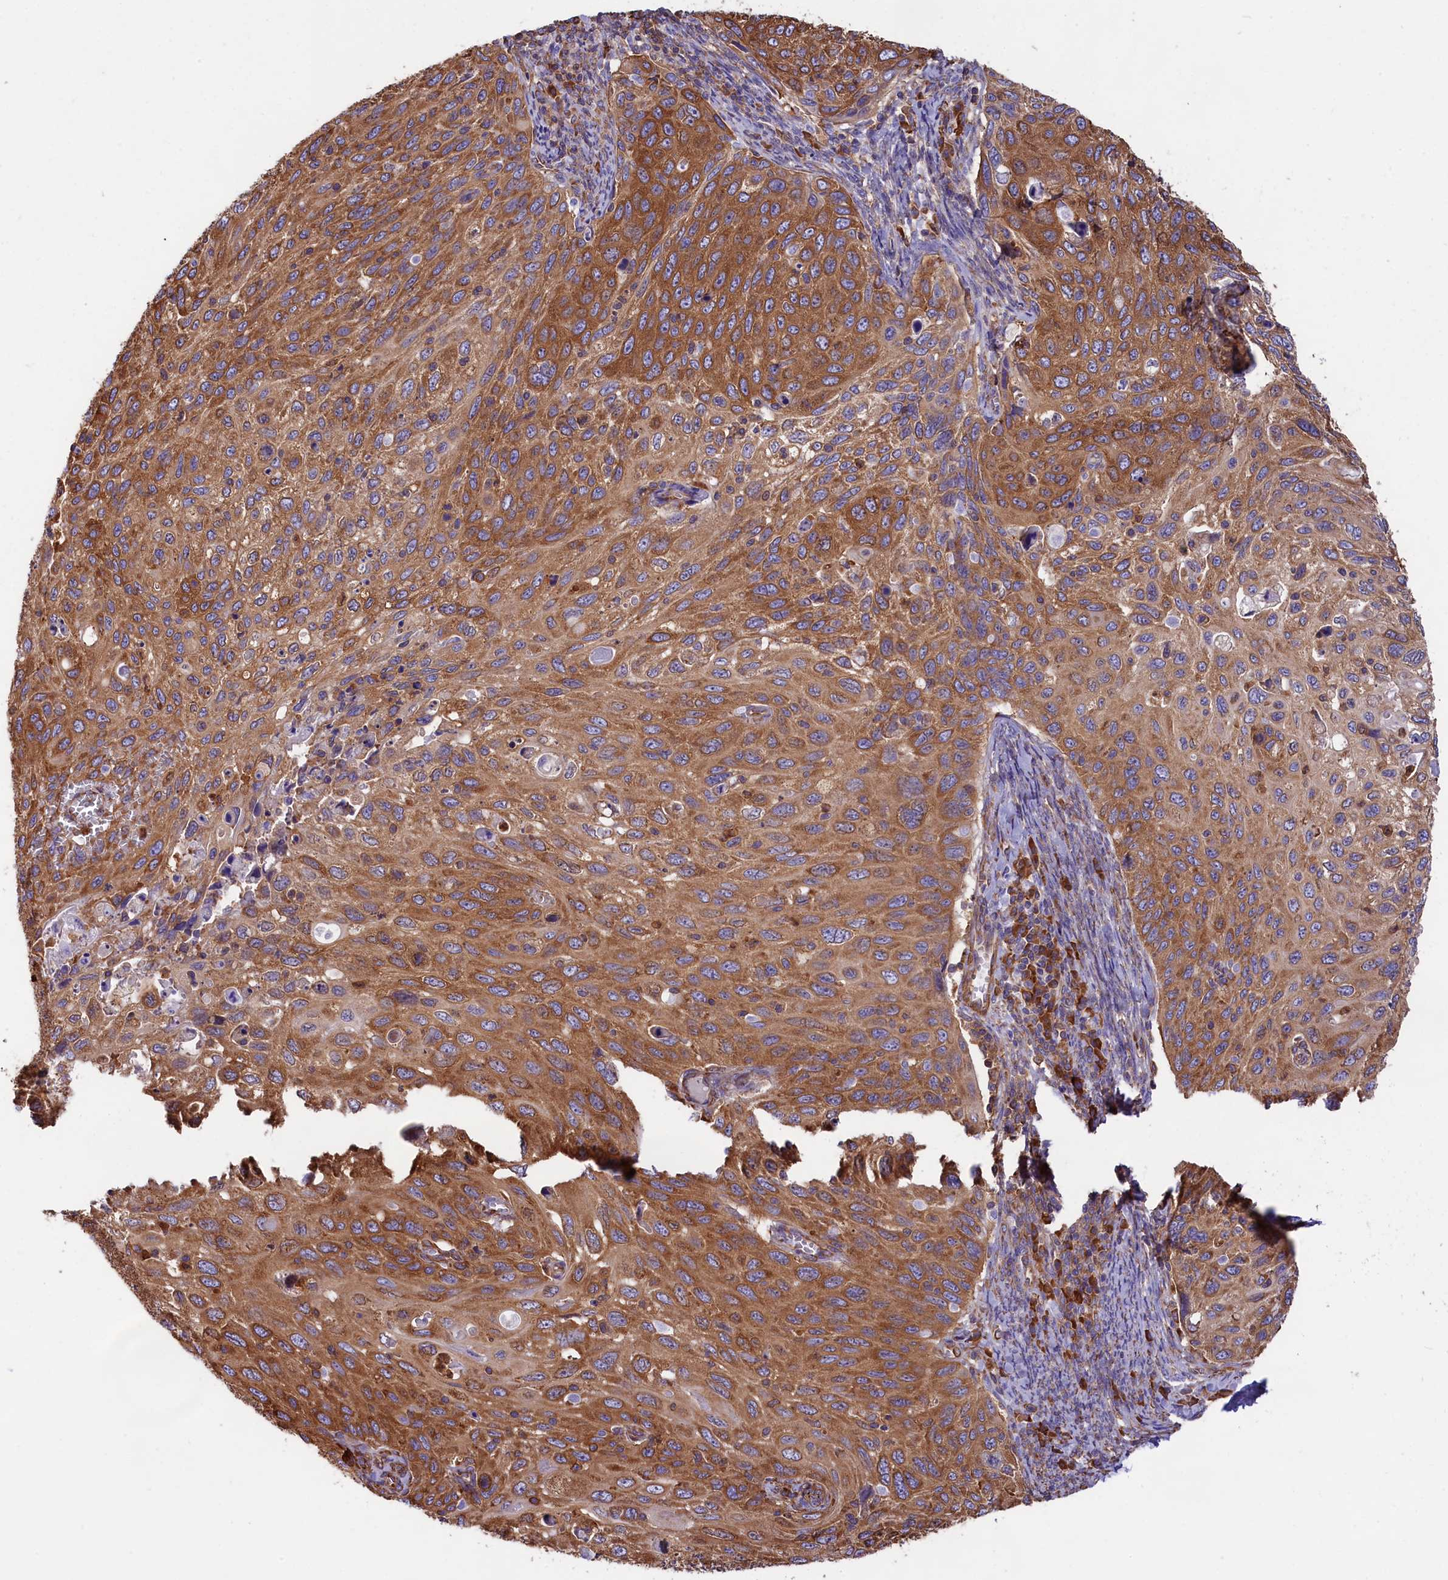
{"staining": {"intensity": "moderate", "quantity": ">75%", "location": "cytoplasmic/membranous"}, "tissue": "cervical cancer", "cell_type": "Tumor cells", "image_type": "cancer", "snomed": [{"axis": "morphology", "description": "Squamous cell carcinoma, NOS"}, {"axis": "topography", "description": "Cervix"}], "caption": "The micrograph reveals immunohistochemical staining of squamous cell carcinoma (cervical). There is moderate cytoplasmic/membranous staining is seen in approximately >75% of tumor cells. (Brightfield microscopy of DAB IHC at high magnification).", "gene": "GYS1", "patient": {"sex": "female", "age": 70}}